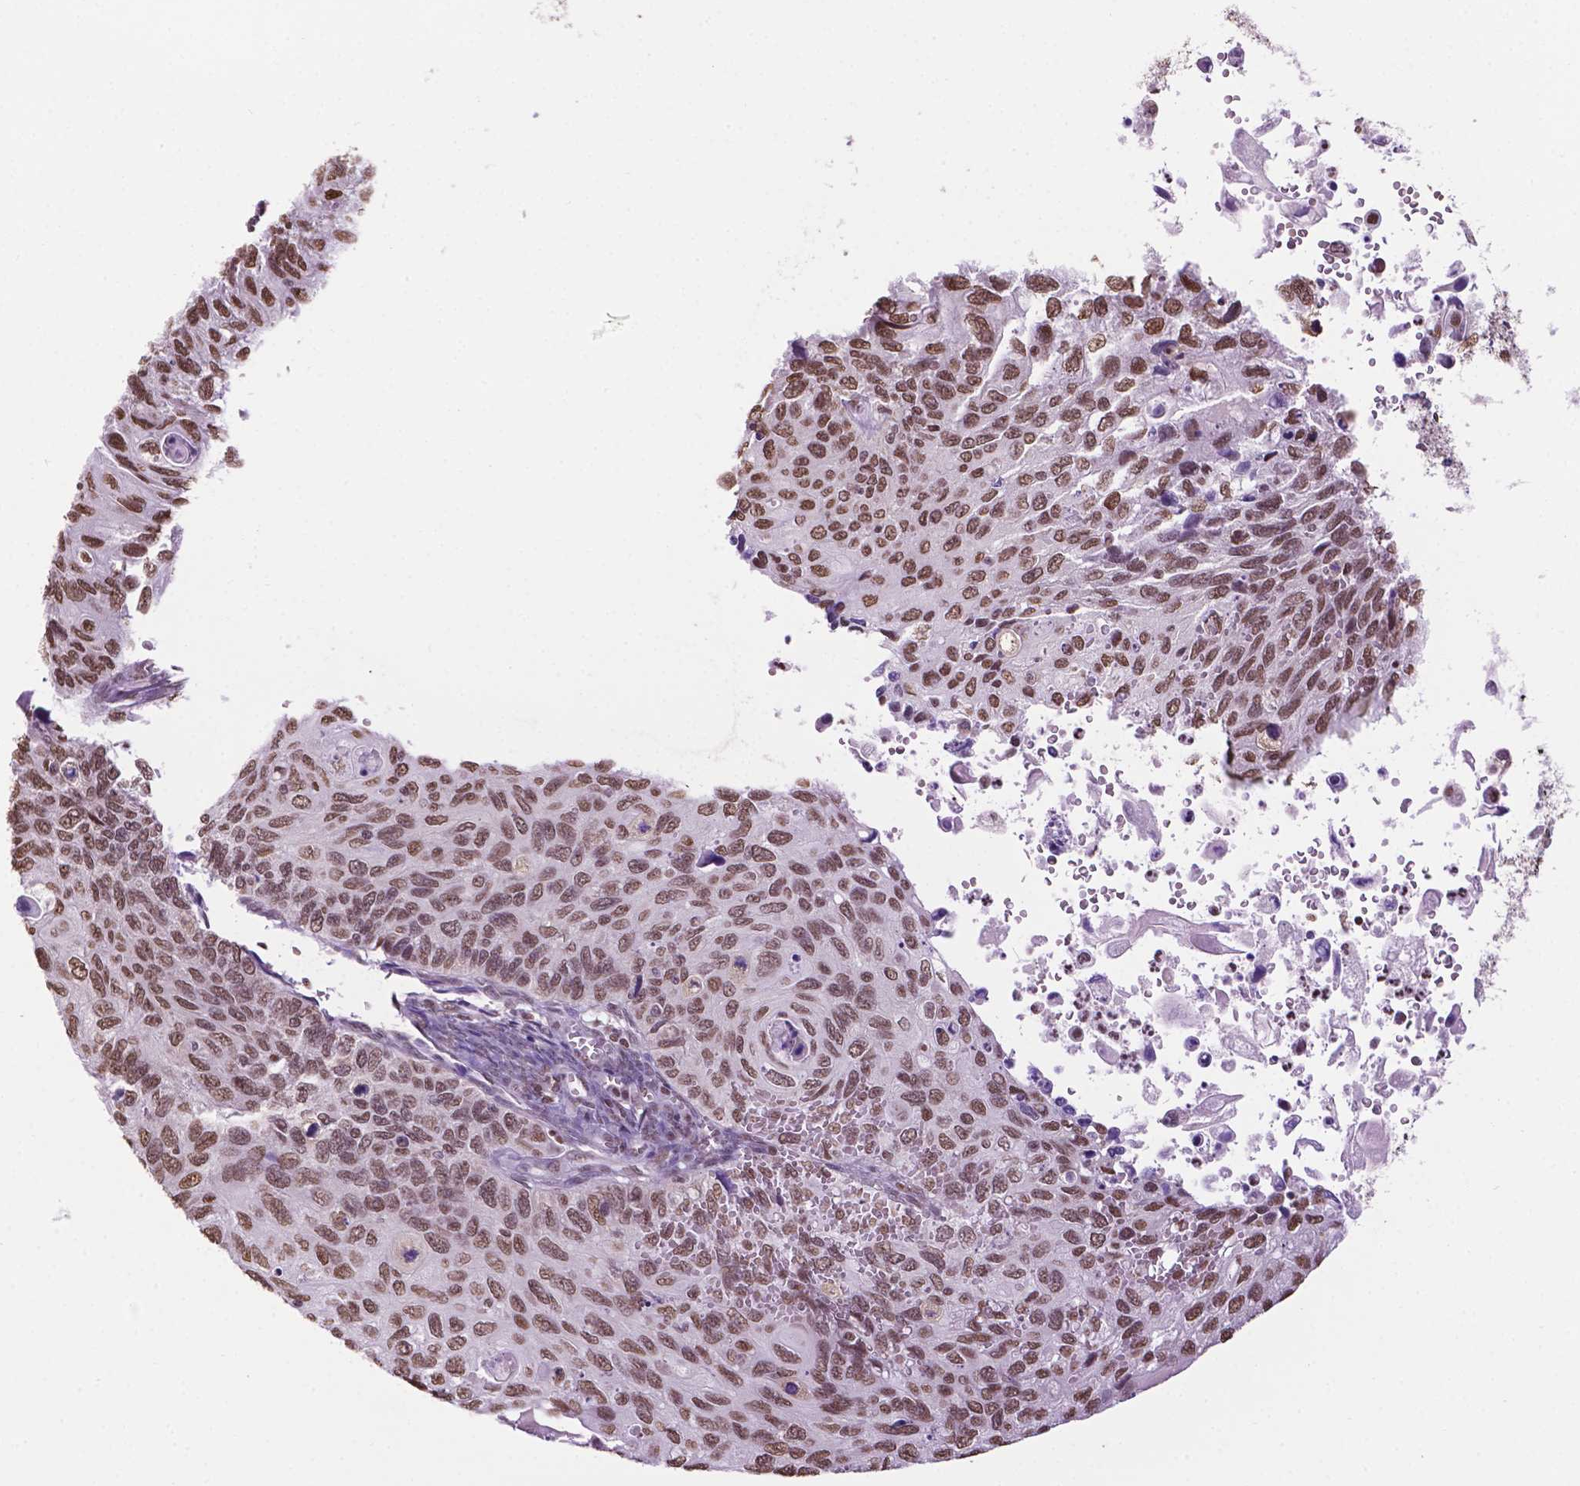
{"staining": {"intensity": "moderate", "quantity": ">75%", "location": "nuclear"}, "tissue": "cervical cancer", "cell_type": "Tumor cells", "image_type": "cancer", "snomed": [{"axis": "morphology", "description": "Squamous cell carcinoma, NOS"}, {"axis": "topography", "description": "Cervix"}], "caption": "High-power microscopy captured an immunohistochemistry (IHC) photomicrograph of cervical cancer (squamous cell carcinoma), revealing moderate nuclear staining in about >75% of tumor cells.", "gene": "COL23A1", "patient": {"sex": "female", "age": 70}}